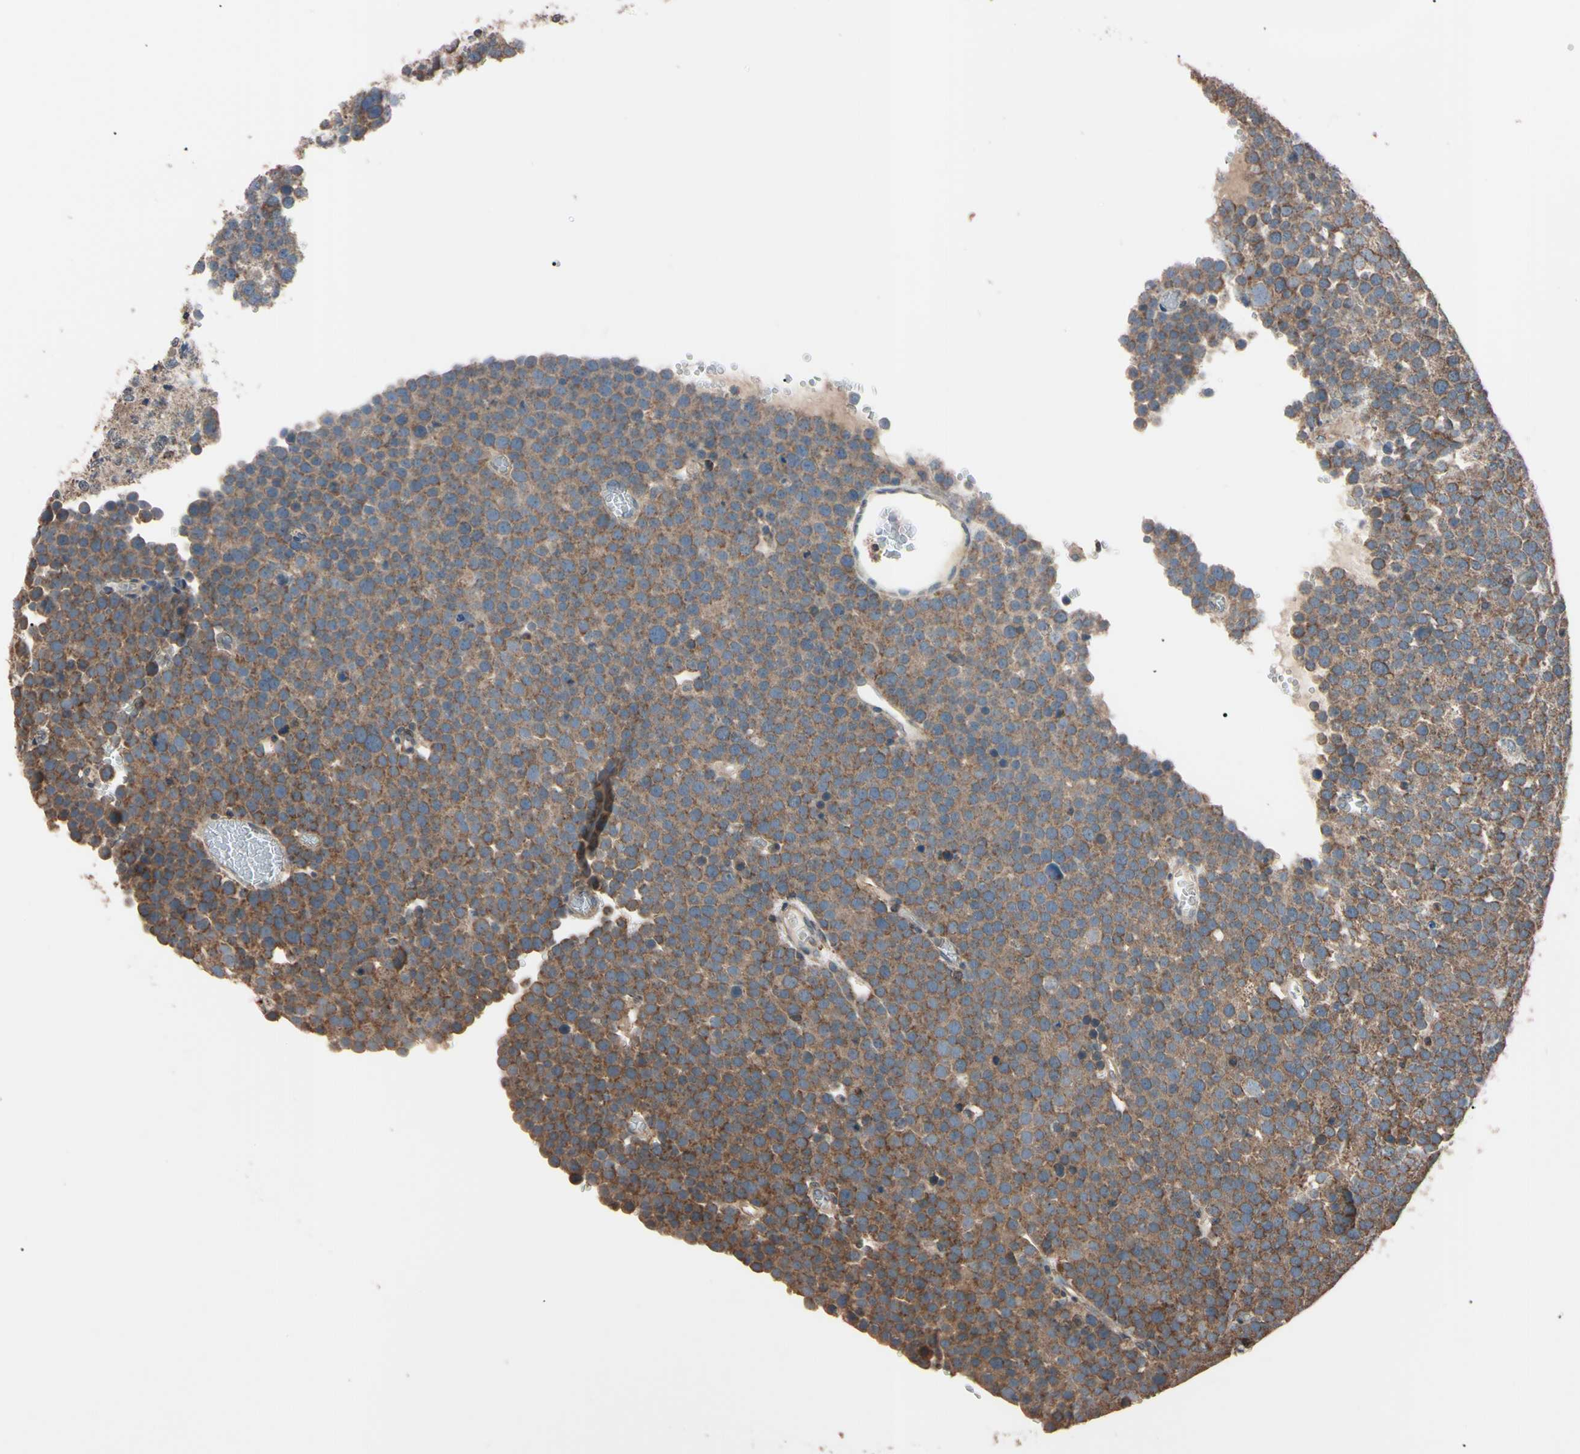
{"staining": {"intensity": "moderate", "quantity": "<25%", "location": "cytoplasmic/membranous"}, "tissue": "testis cancer", "cell_type": "Tumor cells", "image_type": "cancer", "snomed": [{"axis": "morphology", "description": "Seminoma, NOS"}, {"axis": "topography", "description": "Testis"}], "caption": "Immunohistochemistry (IHC) photomicrograph of human seminoma (testis) stained for a protein (brown), which reveals low levels of moderate cytoplasmic/membranous positivity in about <25% of tumor cells.", "gene": "TNFRSF1A", "patient": {"sex": "male", "age": 71}}